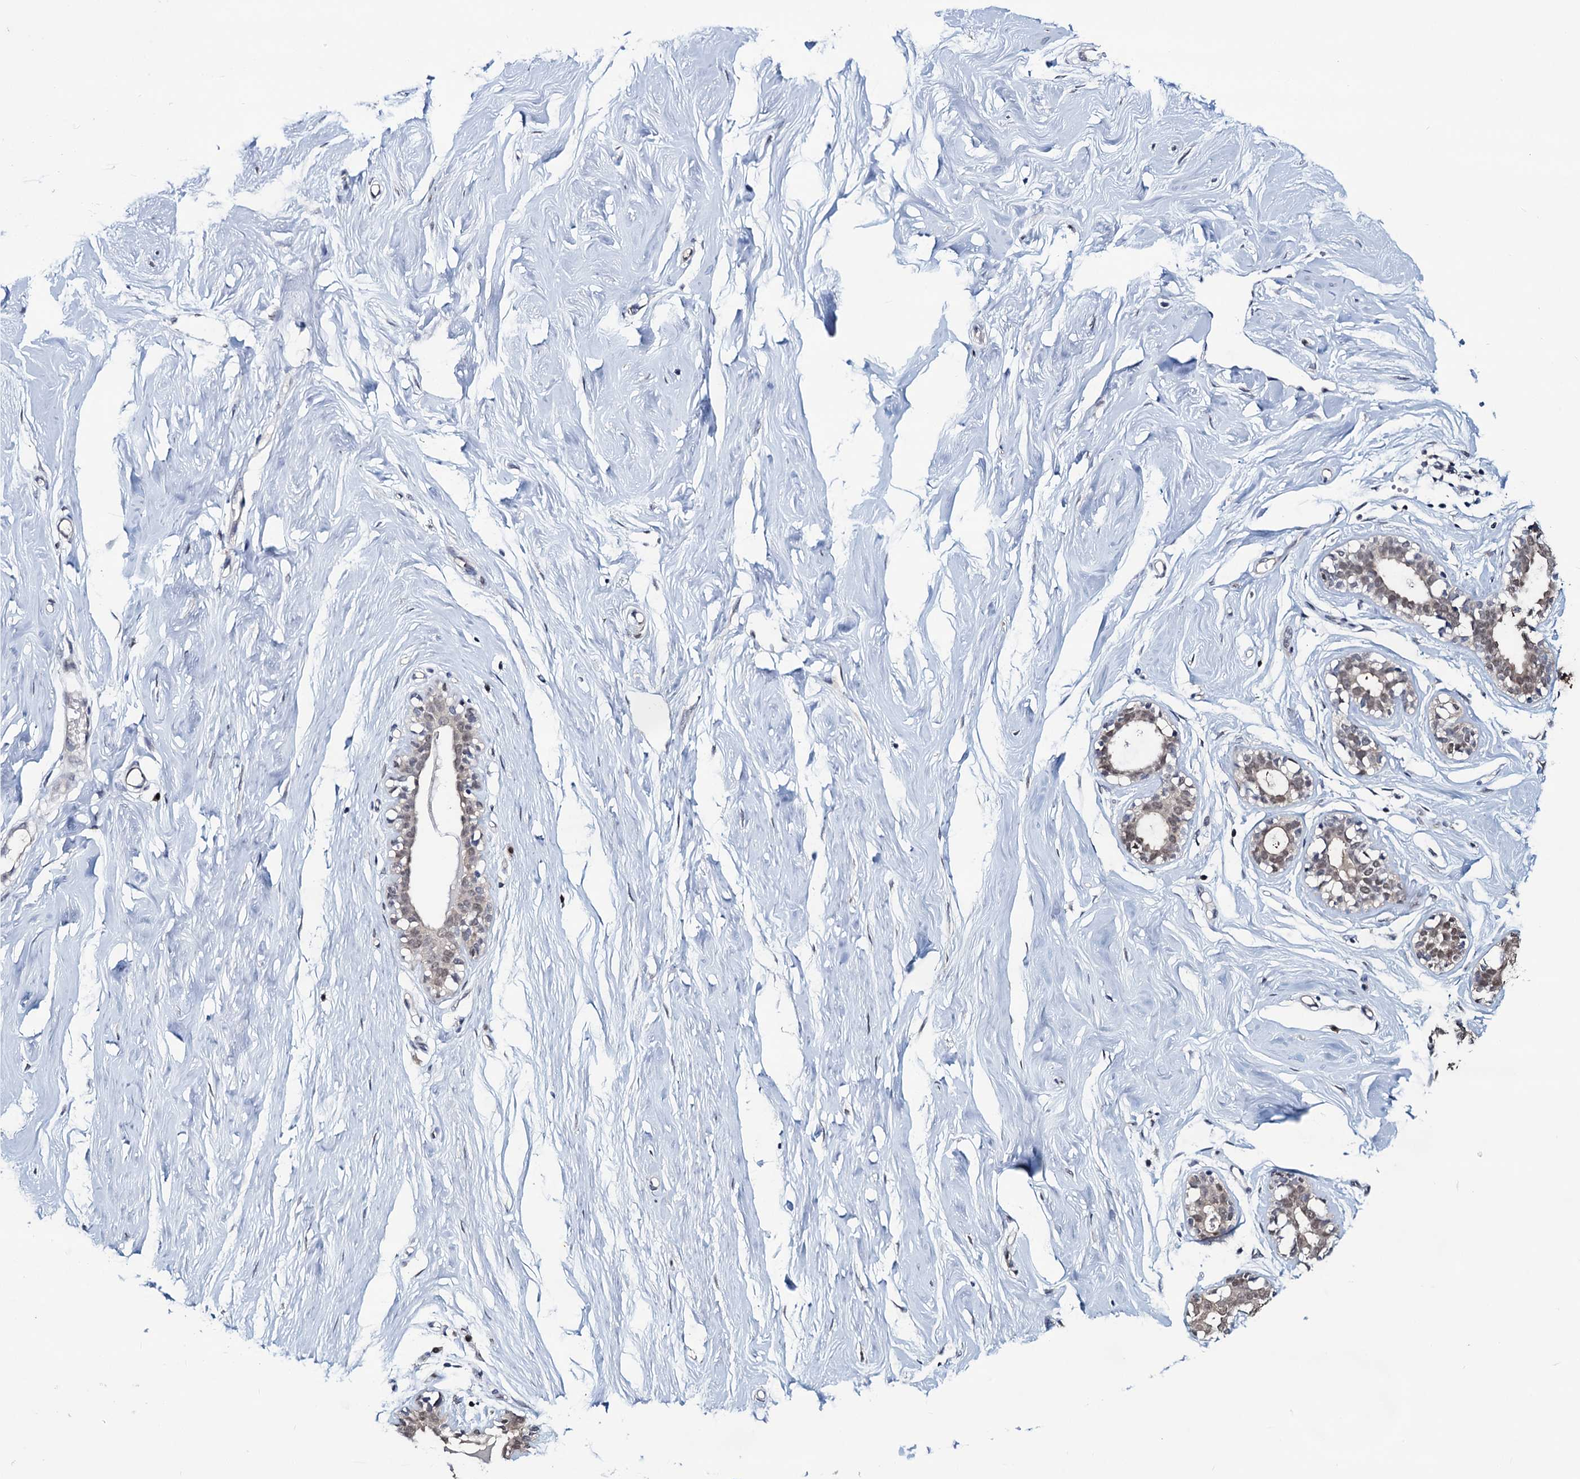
{"staining": {"intensity": "negative", "quantity": "none", "location": "none"}, "tissue": "breast", "cell_type": "Adipocytes", "image_type": "normal", "snomed": [{"axis": "morphology", "description": "Normal tissue, NOS"}, {"axis": "morphology", "description": "Adenoma, NOS"}, {"axis": "topography", "description": "Breast"}], "caption": "The image shows no significant positivity in adipocytes of breast. (IHC, brightfield microscopy, high magnification).", "gene": "RTKN2", "patient": {"sex": "female", "age": 23}}